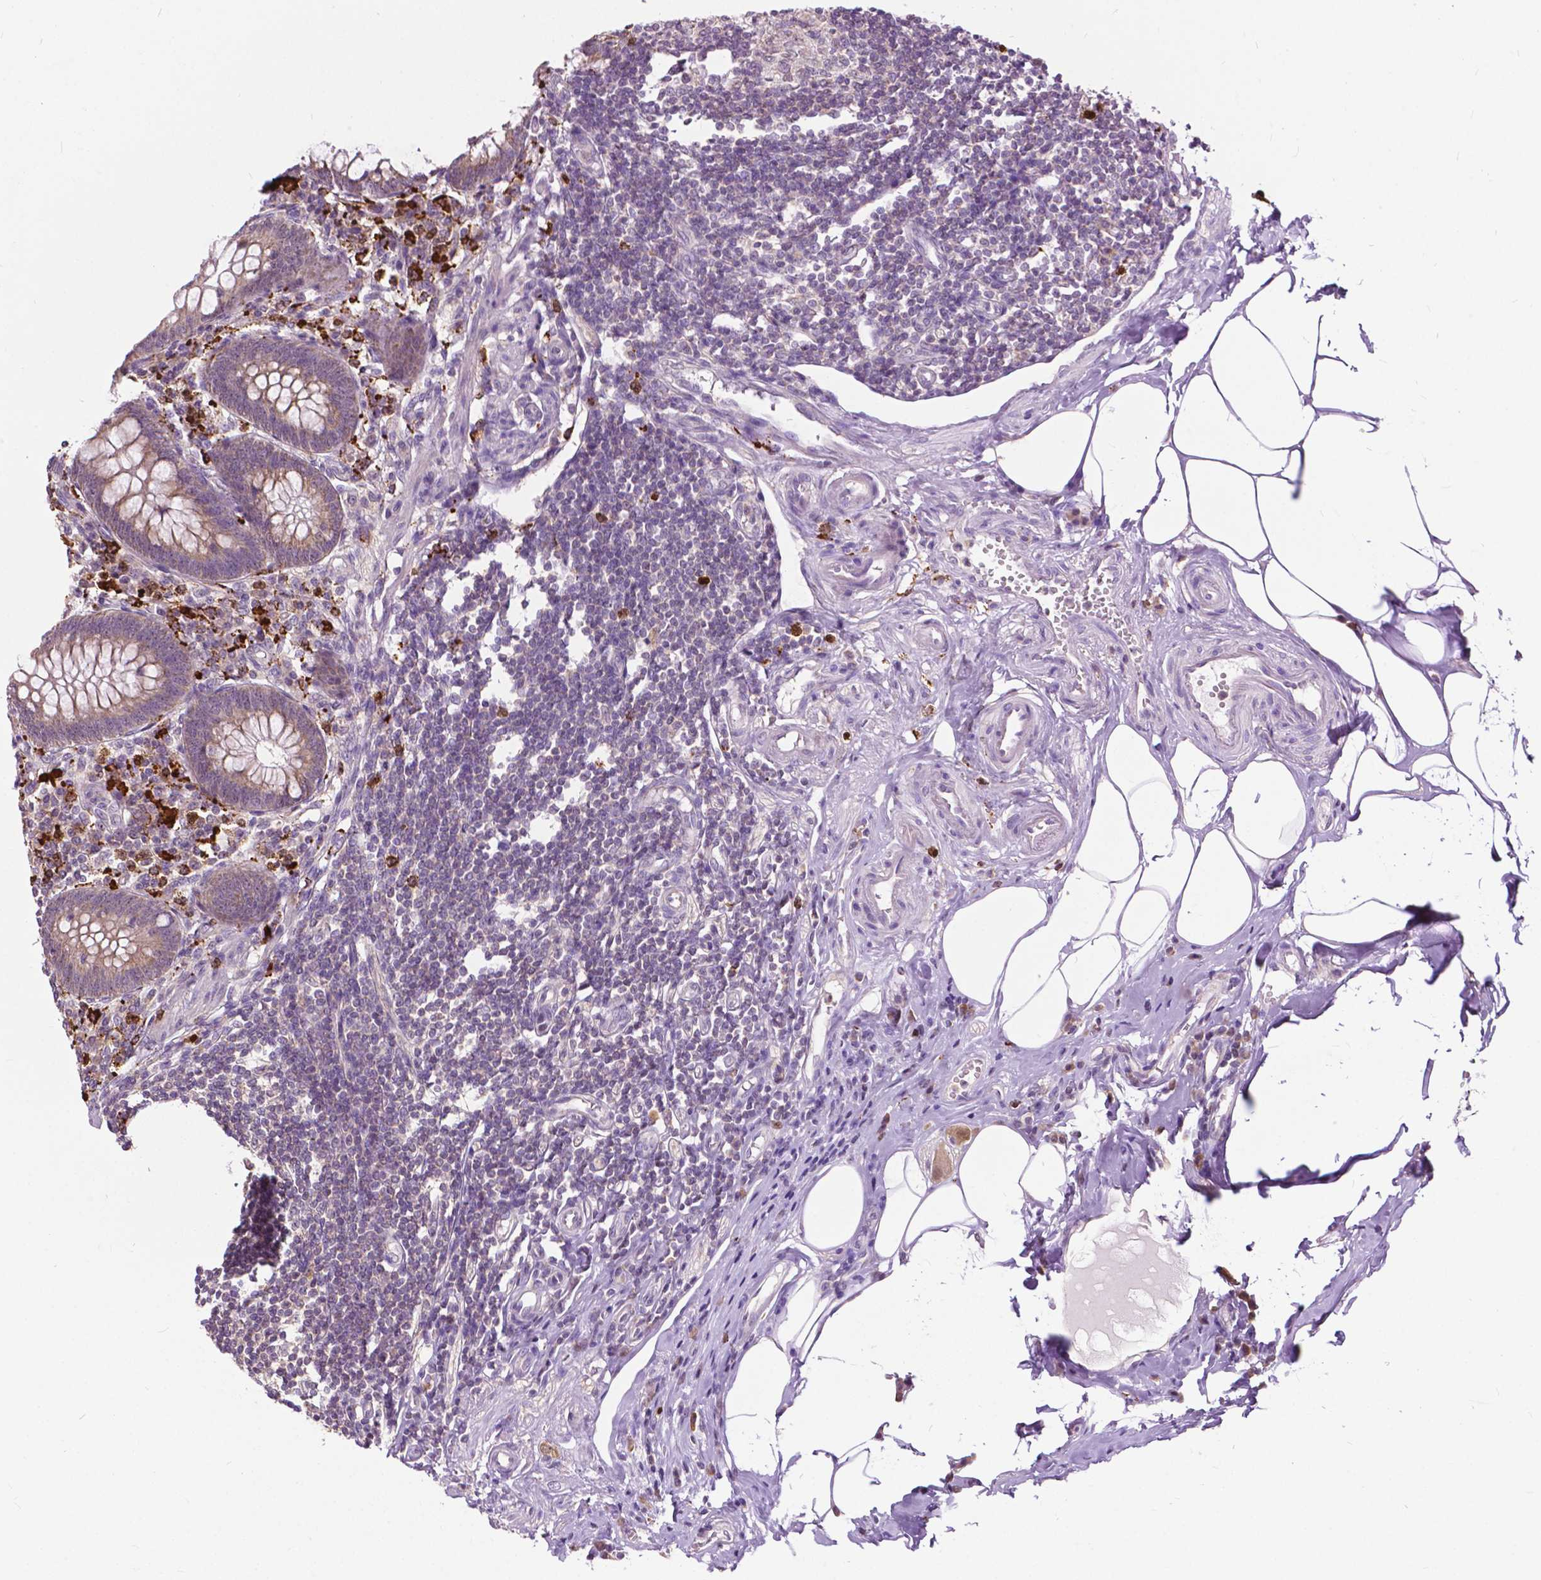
{"staining": {"intensity": "weak", "quantity": "25%-75%", "location": "cytoplasmic/membranous"}, "tissue": "appendix", "cell_type": "Glandular cells", "image_type": "normal", "snomed": [{"axis": "morphology", "description": "Normal tissue, NOS"}, {"axis": "topography", "description": "Appendix"}], "caption": "Protein staining exhibits weak cytoplasmic/membranous positivity in about 25%-75% of glandular cells in benign appendix. Ihc stains the protein in brown and the nuclei are stained blue.", "gene": "TTC9B", "patient": {"sex": "female", "age": 57}}